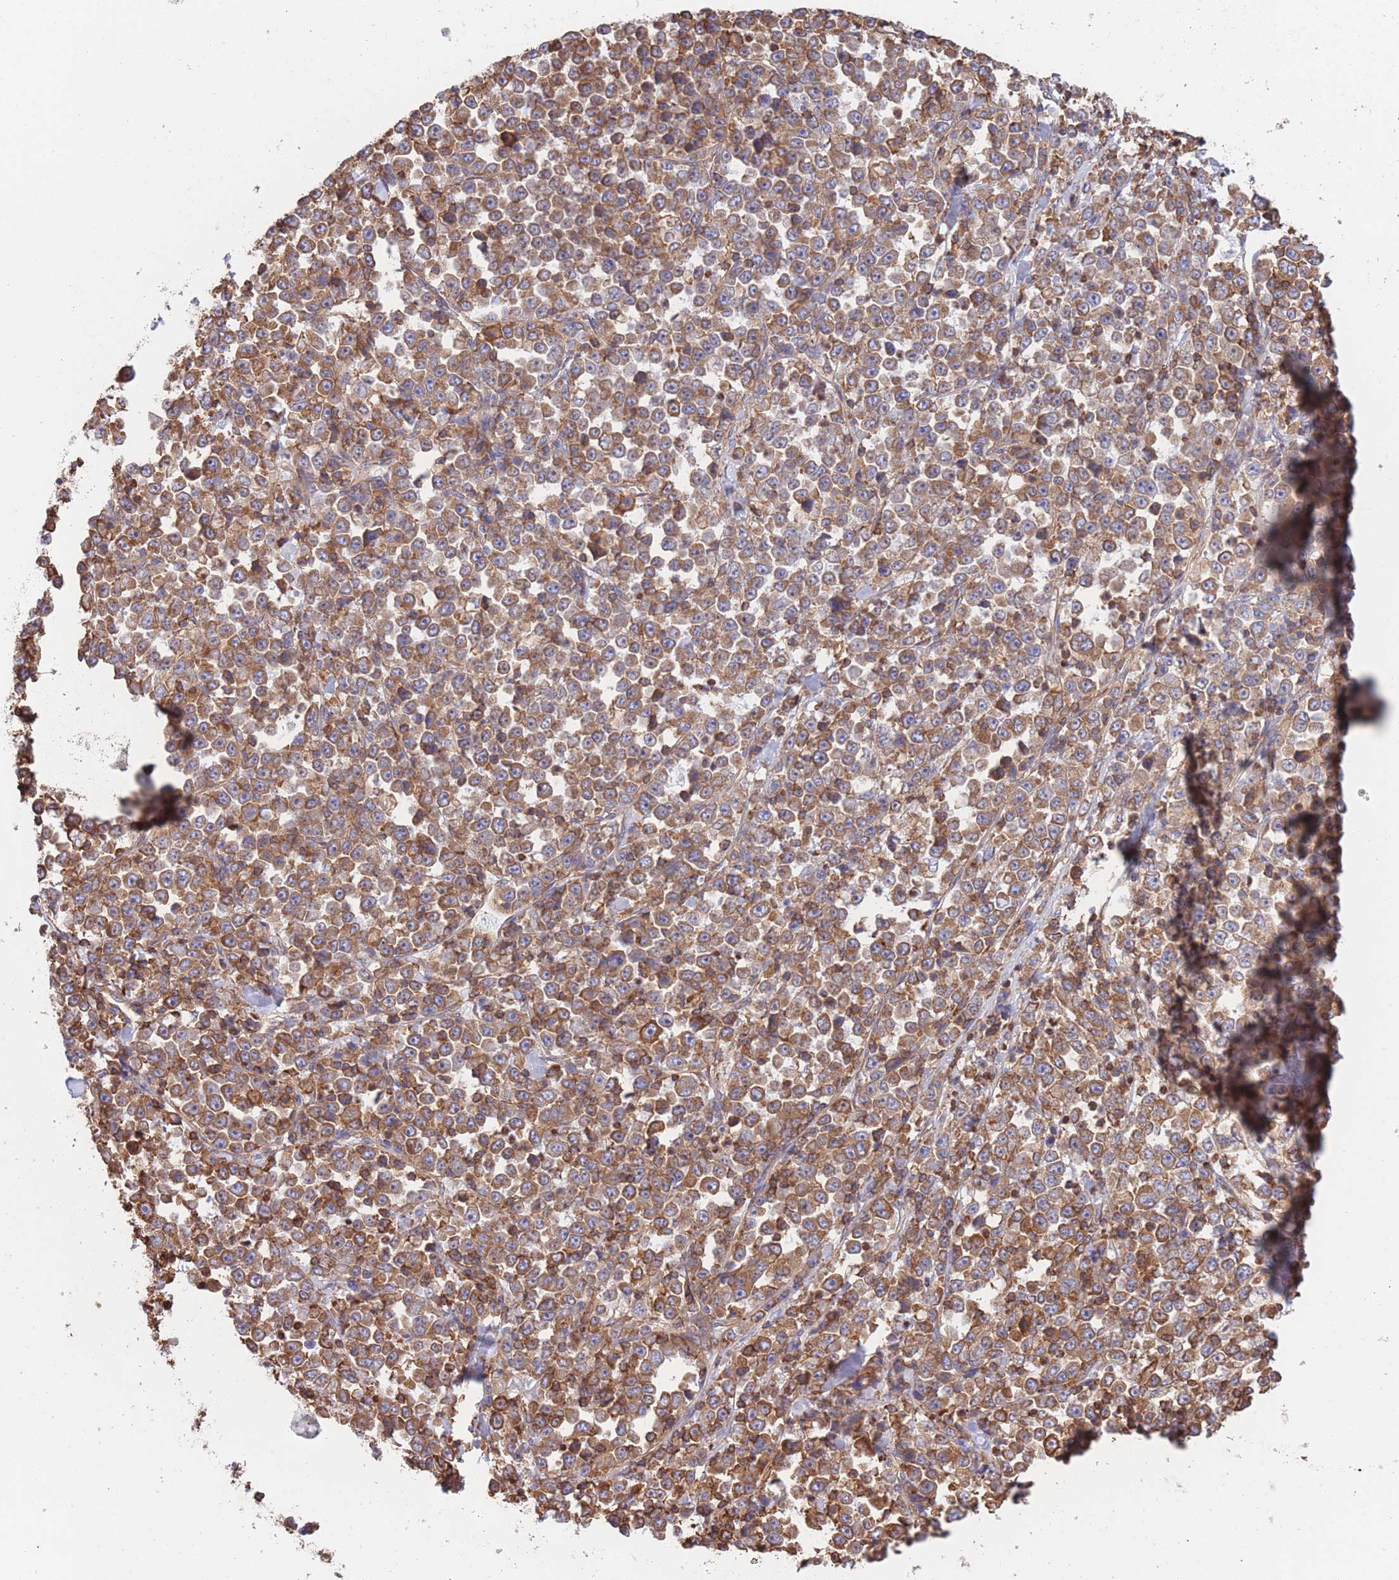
{"staining": {"intensity": "moderate", "quantity": ">75%", "location": "cytoplasmic/membranous"}, "tissue": "stomach cancer", "cell_type": "Tumor cells", "image_type": "cancer", "snomed": [{"axis": "morphology", "description": "Normal tissue, NOS"}, {"axis": "morphology", "description": "Adenocarcinoma, NOS"}, {"axis": "topography", "description": "Stomach, upper"}, {"axis": "topography", "description": "Stomach"}], "caption": "Stomach adenocarcinoma stained with DAB immunohistochemistry (IHC) reveals medium levels of moderate cytoplasmic/membranous staining in approximately >75% of tumor cells.", "gene": "LRRN4CL", "patient": {"sex": "male", "age": 59}}